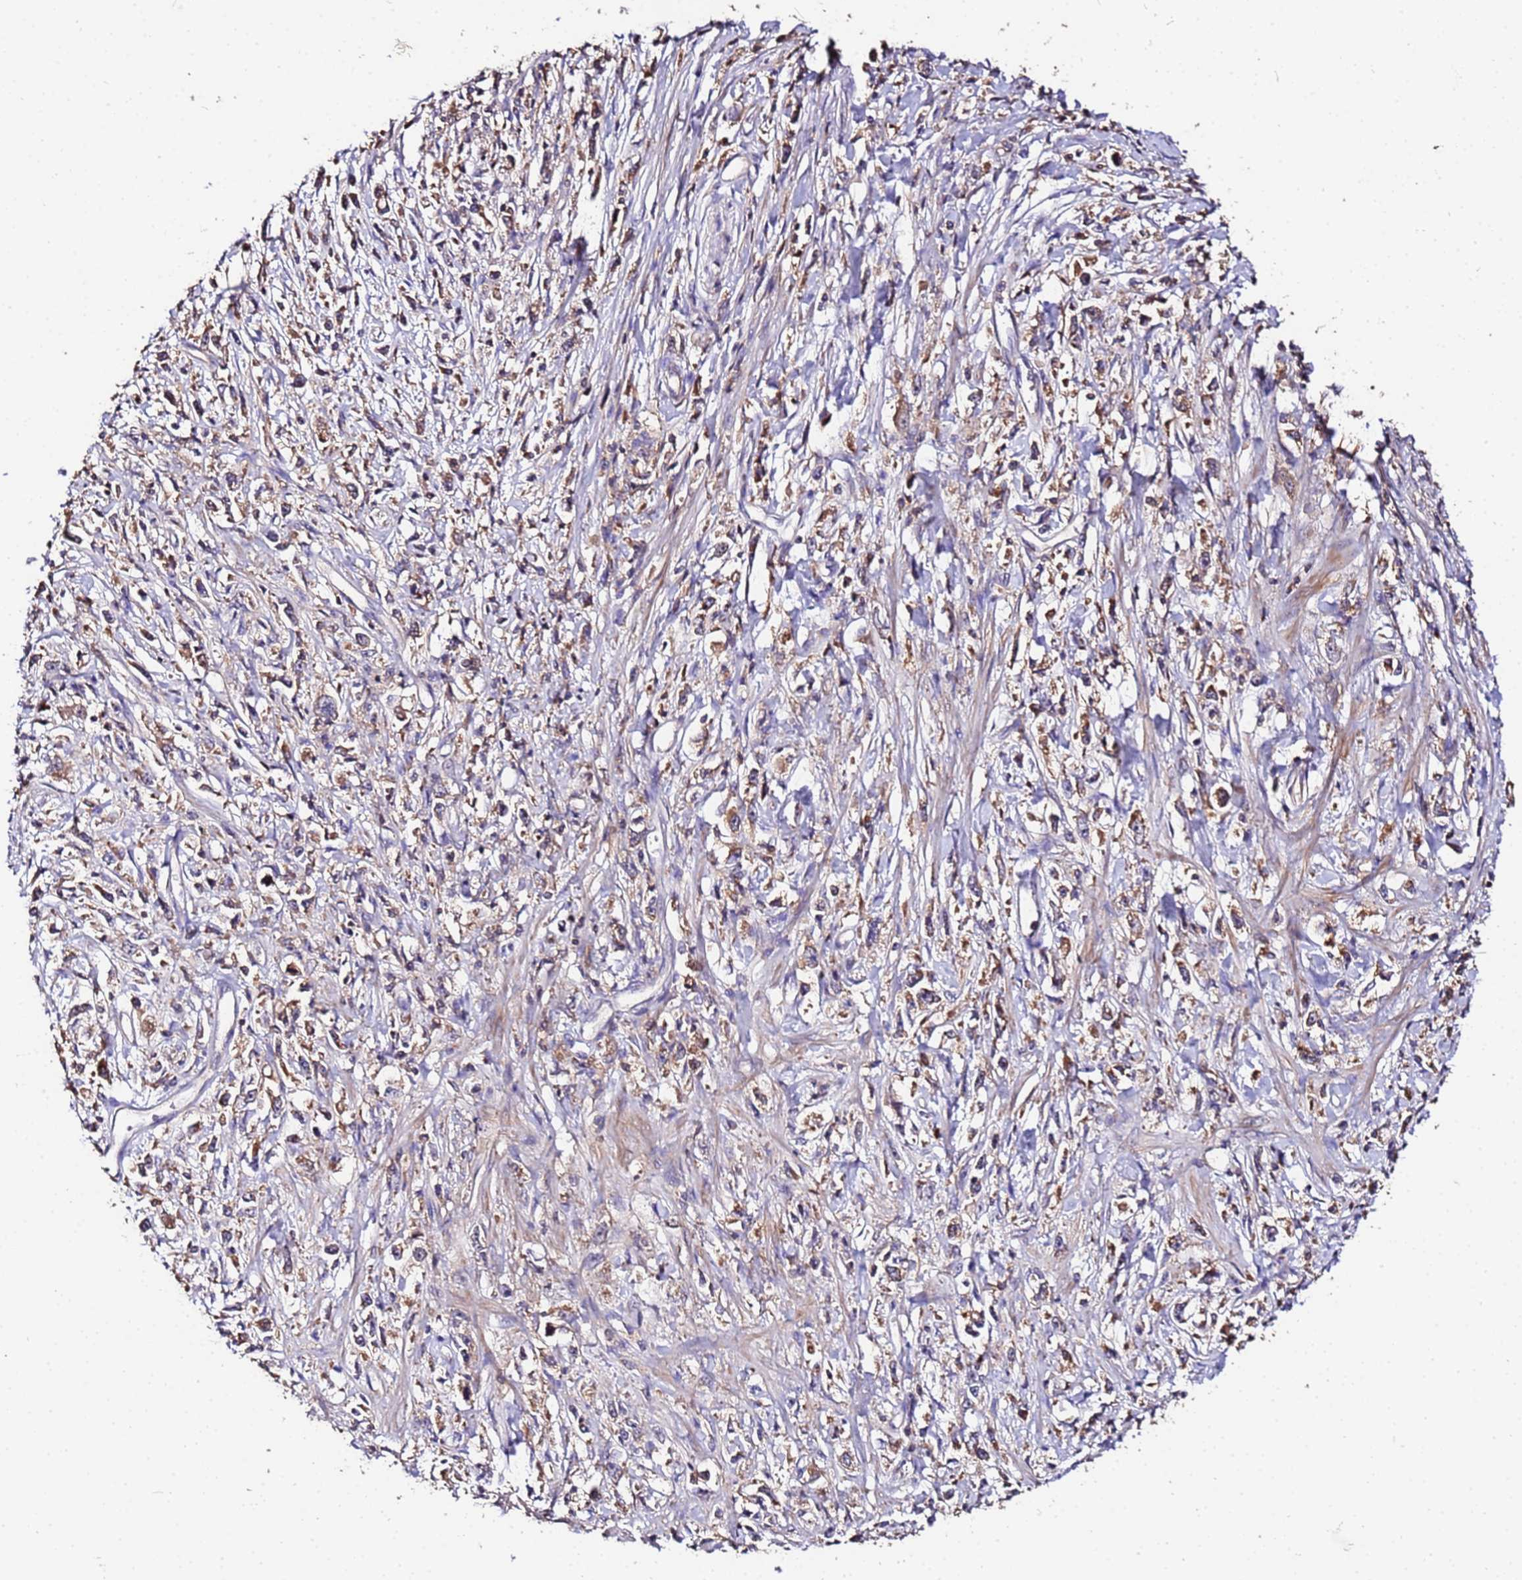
{"staining": {"intensity": "moderate", "quantity": "25%-75%", "location": "cytoplasmic/membranous"}, "tissue": "stomach cancer", "cell_type": "Tumor cells", "image_type": "cancer", "snomed": [{"axis": "morphology", "description": "Adenocarcinoma, NOS"}, {"axis": "topography", "description": "Stomach"}], "caption": "This is a photomicrograph of immunohistochemistry (IHC) staining of stomach cancer, which shows moderate staining in the cytoplasmic/membranous of tumor cells.", "gene": "MTERF1", "patient": {"sex": "female", "age": 59}}